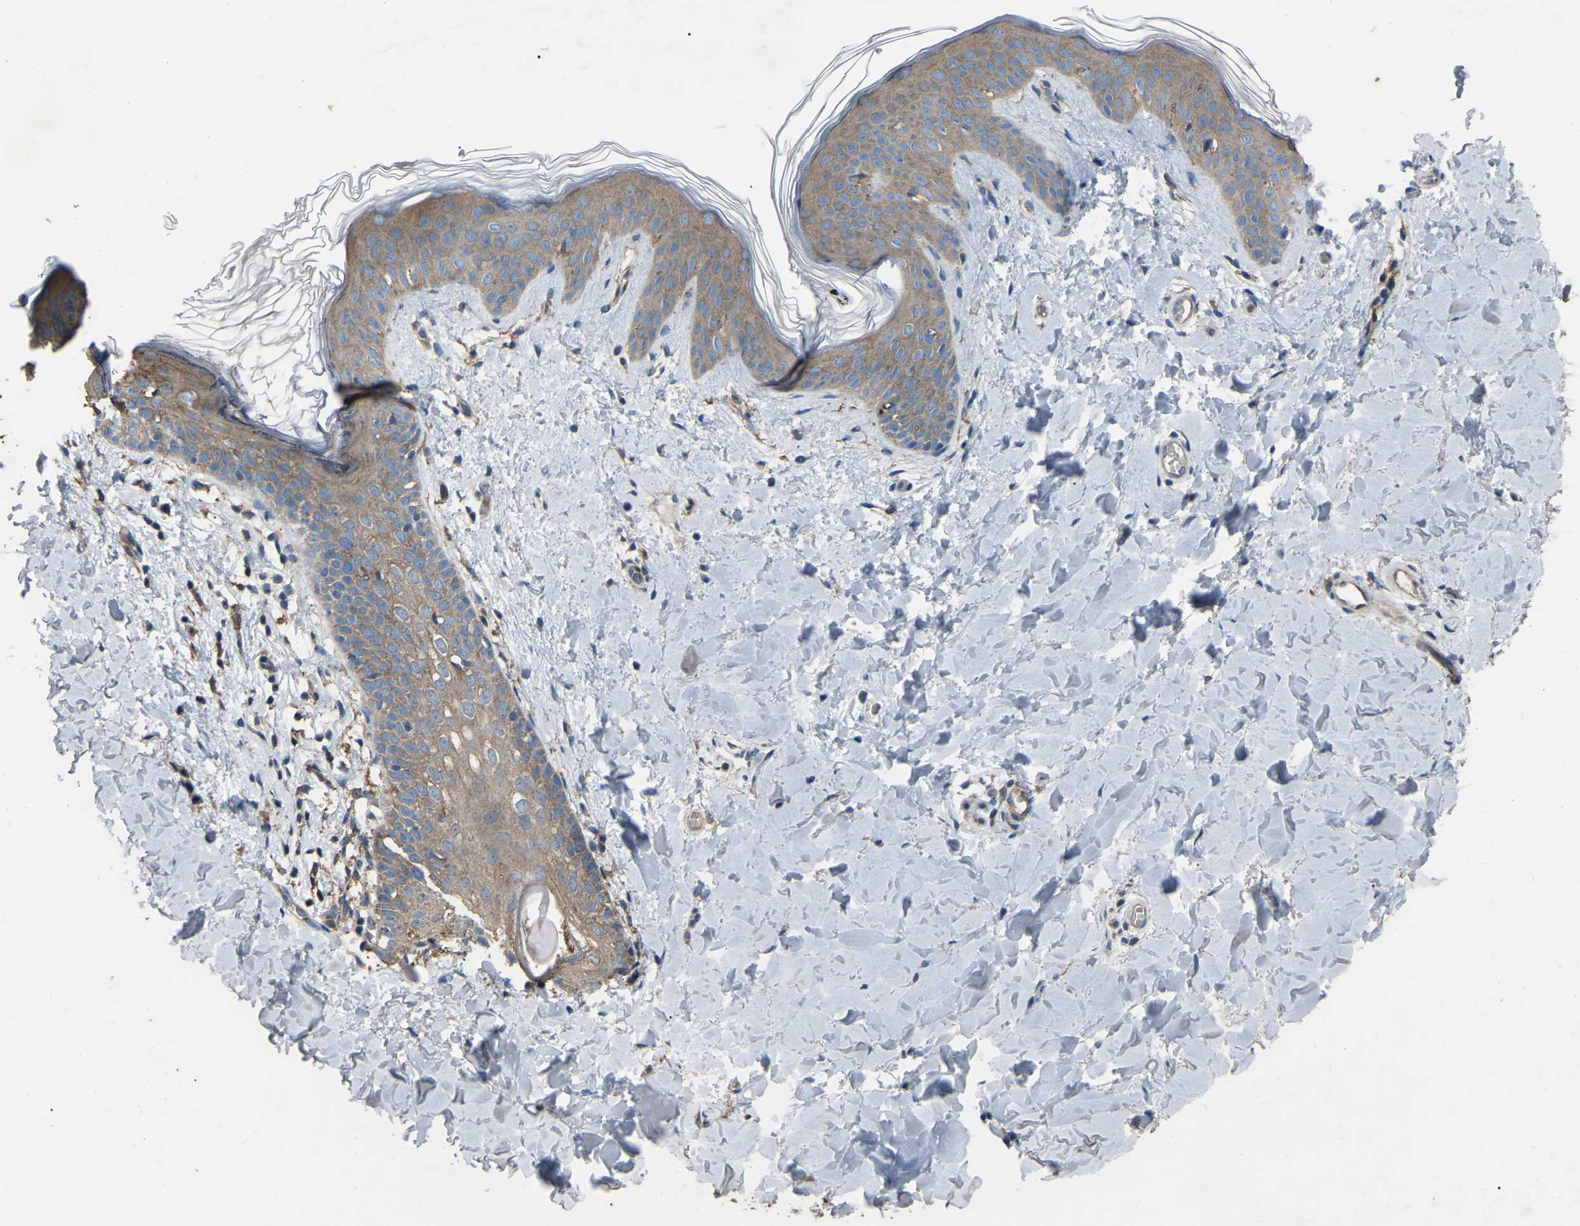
{"staining": {"intensity": "weak", "quantity": ">75%", "location": "cytoplasmic/membranous"}, "tissue": "skin", "cell_type": "Fibroblasts", "image_type": "normal", "snomed": [{"axis": "morphology", "description": "Normal tissue, NOS"}, {"axis": "topography", "description": "Skin"}], "caption": "Fibroblasts exhibit low levels of weak cytoplasmic/membranous staining in approximately >75% of cells in benign skin. (brown staining indicates protein expression, while blue staining denotes nuclei).", "gene": "AIMP1", "patient": {"sex": "female", "age": 17}}